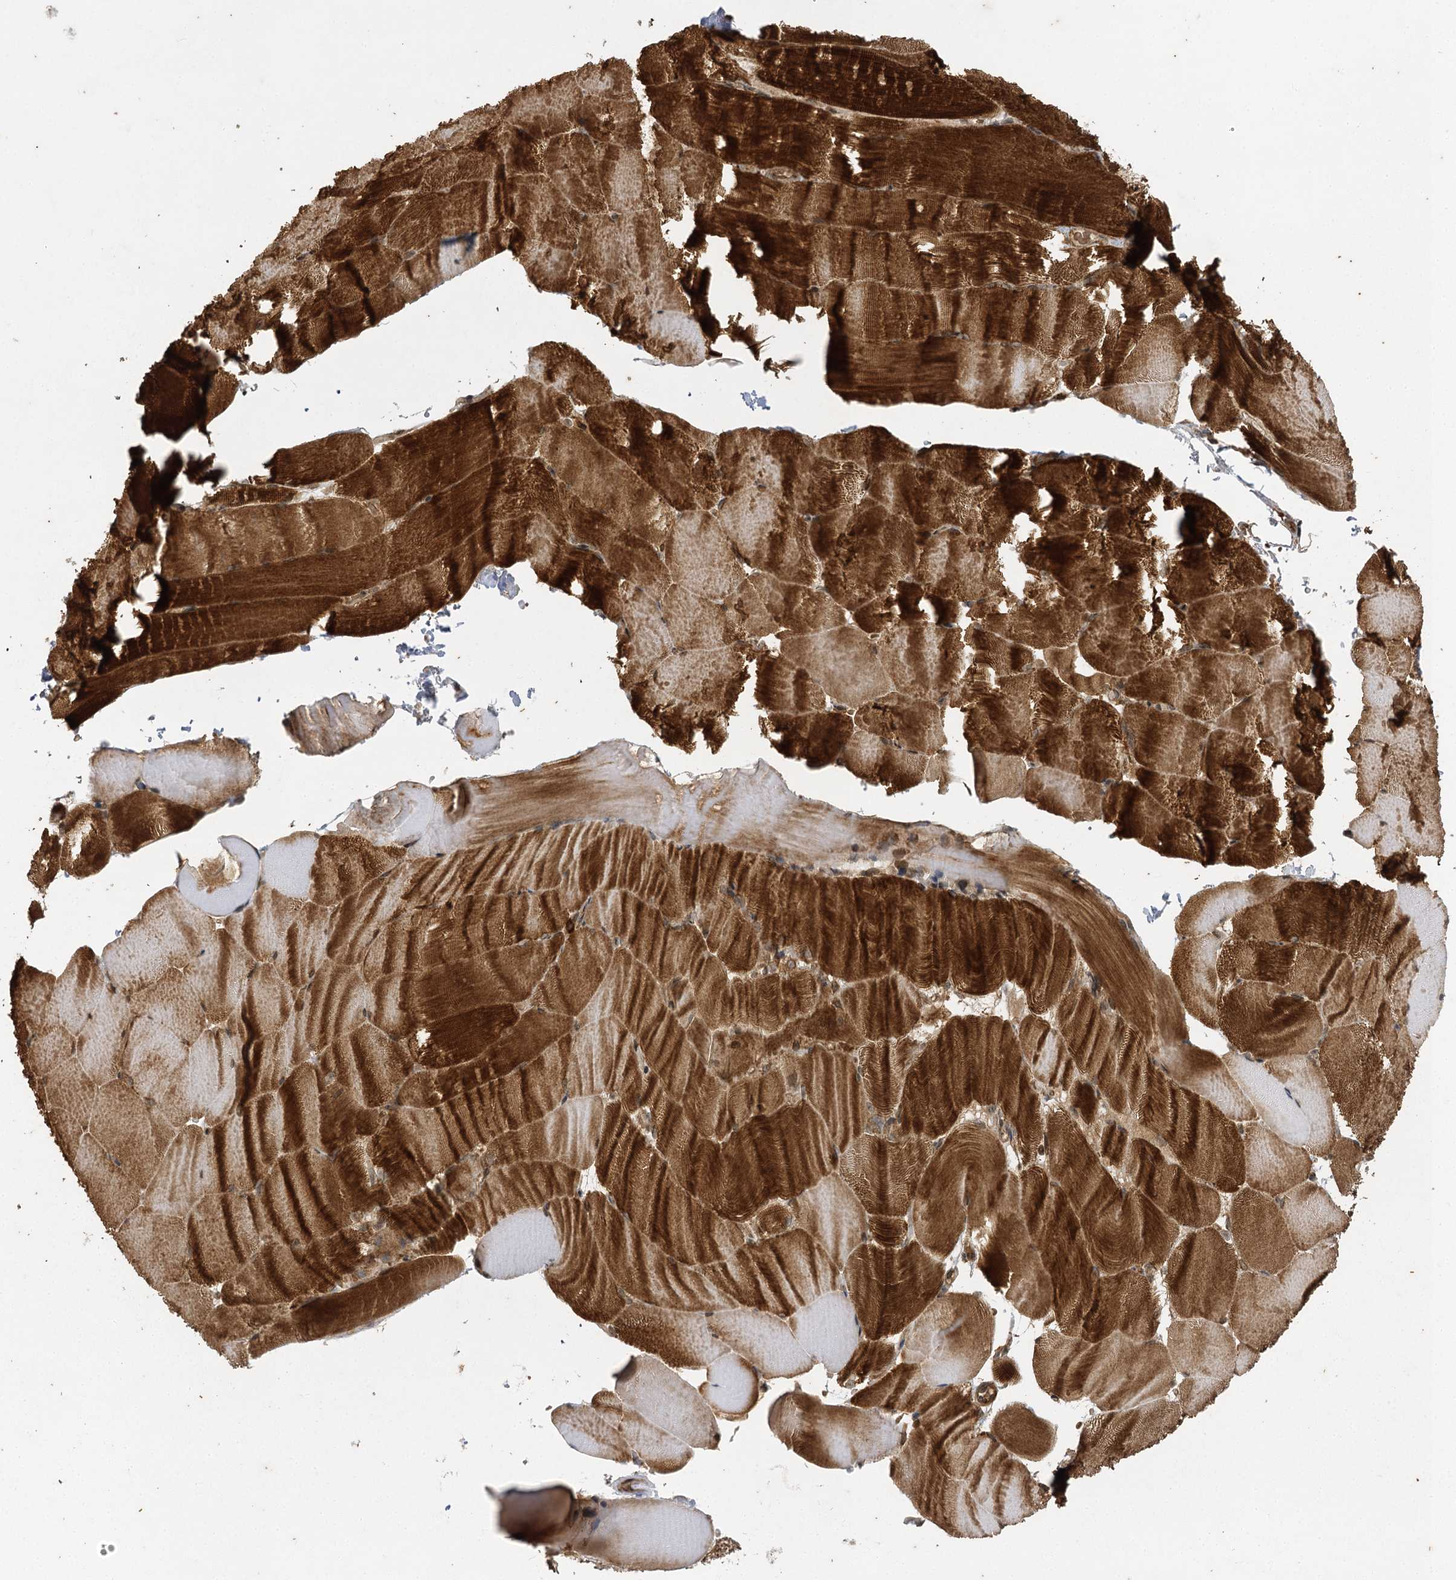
{"staining": {"intensity": "strong", "quantity": "25%-75%", "location": "cytoplasmic/membranous,nuclear"}, "tissue": "skeletal muscle", "cell_type": "Myocytes", "image_type": "normal", "snomed": [{"axis": "morphology", "description": "Normal tissue, NOS"}, {"axis": "topography", "description": "Skeletal muscle"}, {"axis": "topography", "description": "Parathyroid gland"}], "caption": "The photomicrograph demonstrates a brown stain indicating the presence of a protein in the cytoplasmic/membranous,nuclear of myocytes in skeletal muscle. Nuclei are stained in blue.", "gene": "IL11RA", "patient": {"sex": "female", "age": 37}}